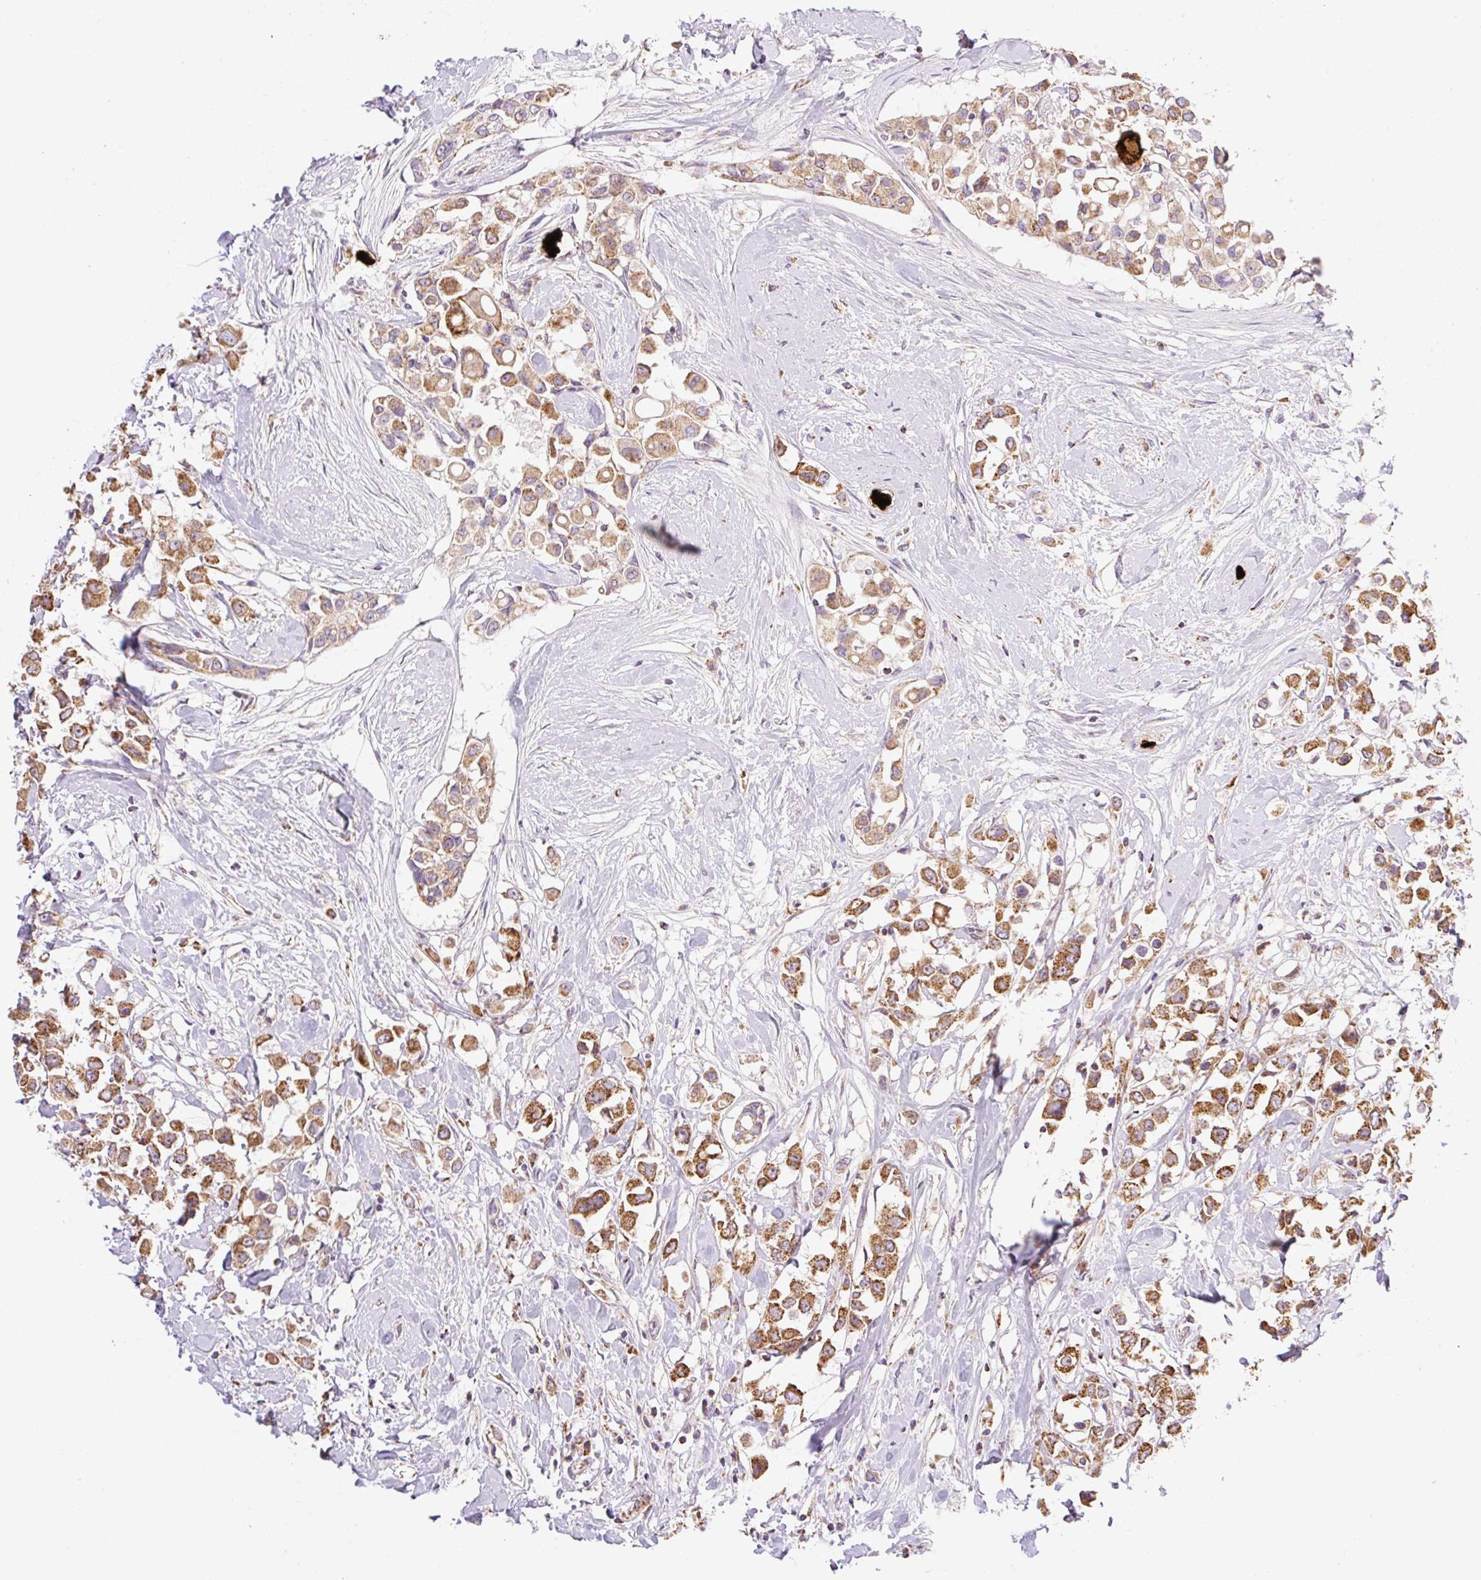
{"staining": {"intensity": "strong", "quantity": ">75%", "location": "cytoplasmic/membranous"}, "tissue": "breast cancer", "cell_type": "Tumor cells", "image_type": "cancer", "snomed": [{"axis": "morphology", "description": "Duct carcinoma"}, {"axis": "topography", "description": "Breast"}], "caption": "IHC (DAB (3,3'-diaminobenzidine)) staining of human breast invasive ductal carcinoma reveals strong cytoplasmic/membranous protein expression in approximately >75% of tumor cells.", "gene": "GOSR2", "patient": {"sex": "female", "age": 61}}